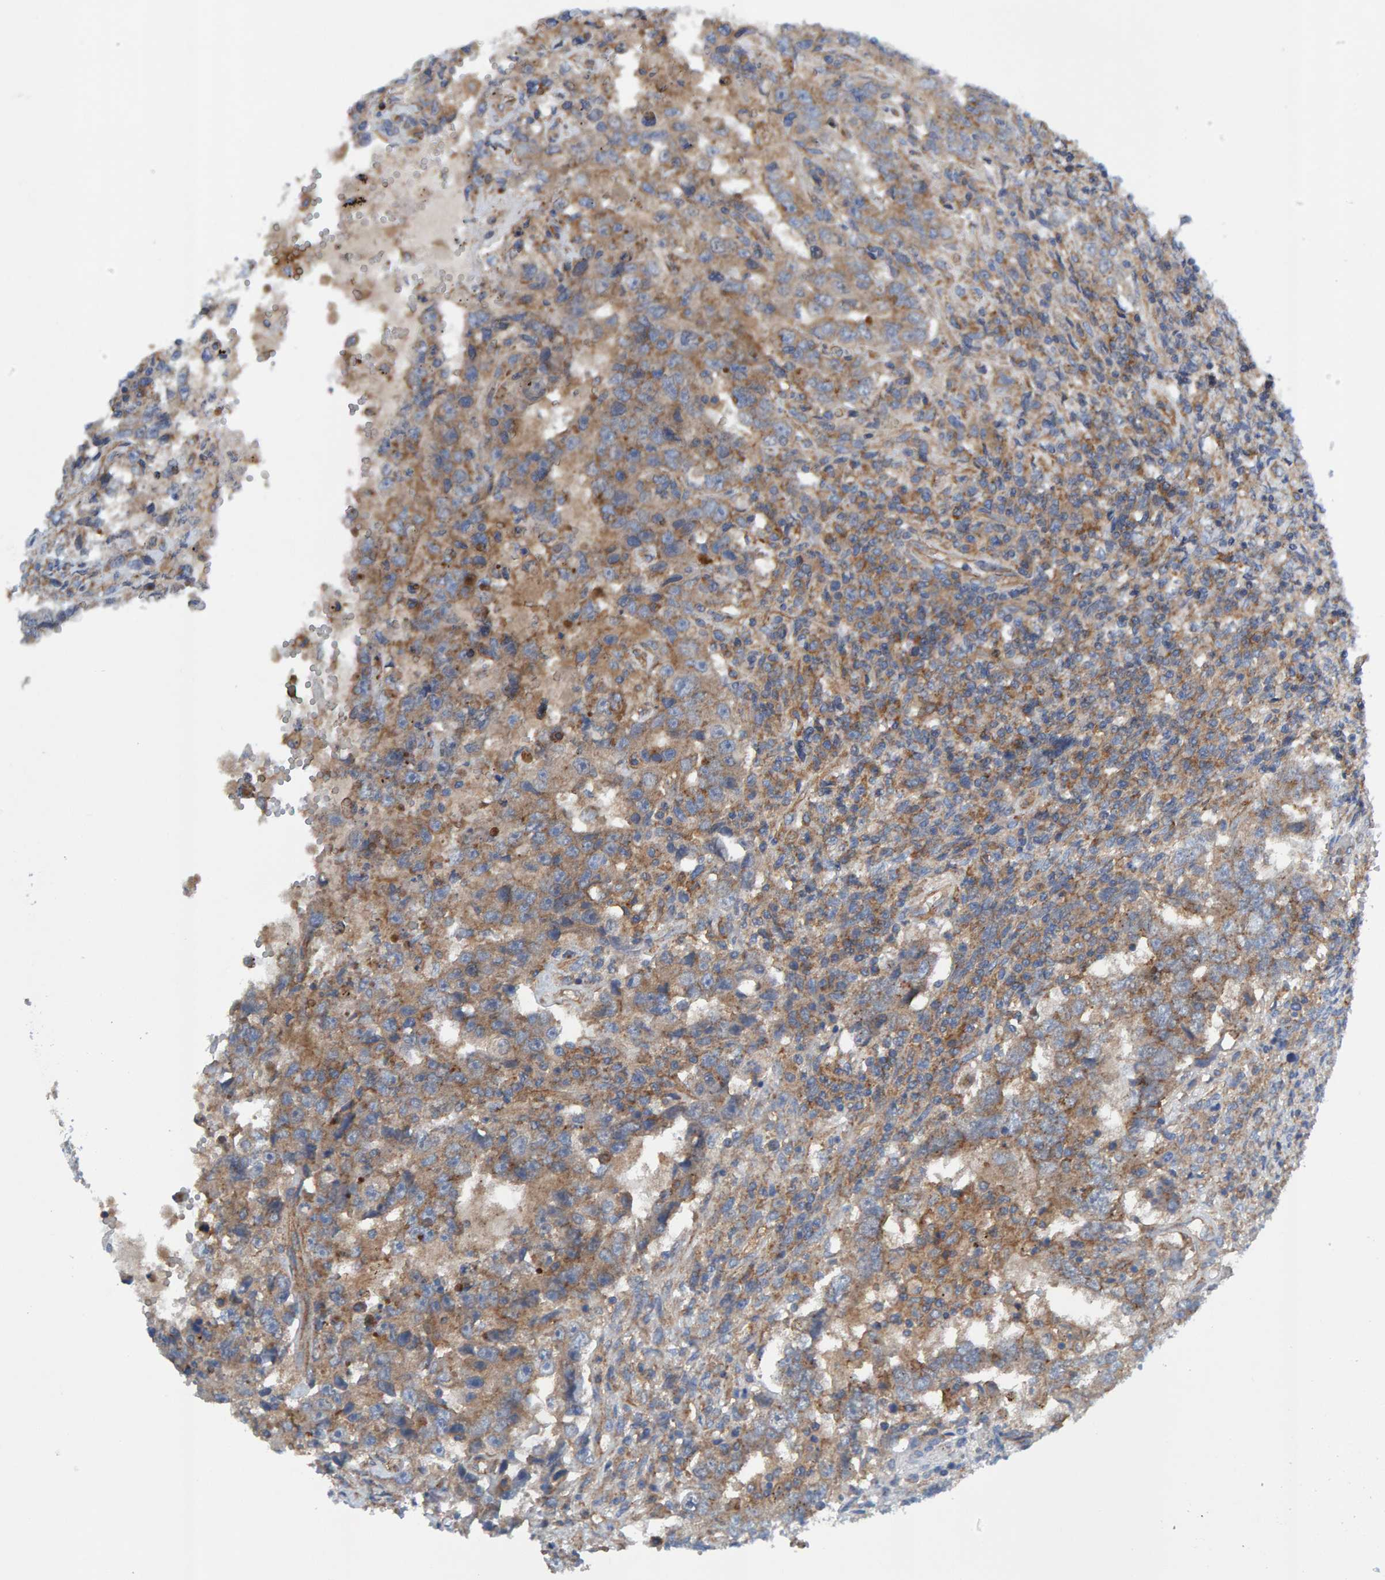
{"staining": {"intensity": "moderate", "quantity": ">75%", "location": "cytoplasmic/membranous"}, "tissue": "testis cancer", "cell_type": "Tumor cells", "image_type": "cancer", "snomed": [{"axis": "morphology", "description": "Carcinoma, Embryonal, NOS"}, {"axis": "topography", "description": "Testis"}], "caption": "A brown stain labels moderate cytoplasmic/membranous expression of a protein in human testis embryonal carcinoma tumor cells. The staining is performed using DAB (3,3'-diaminobenzidine) brown chromogen to label protein expression. The nuclei are counter-stained blue using hematoxylin.", "gene": "MKLN1", "patient": {"sex": "male", "age": 26}}